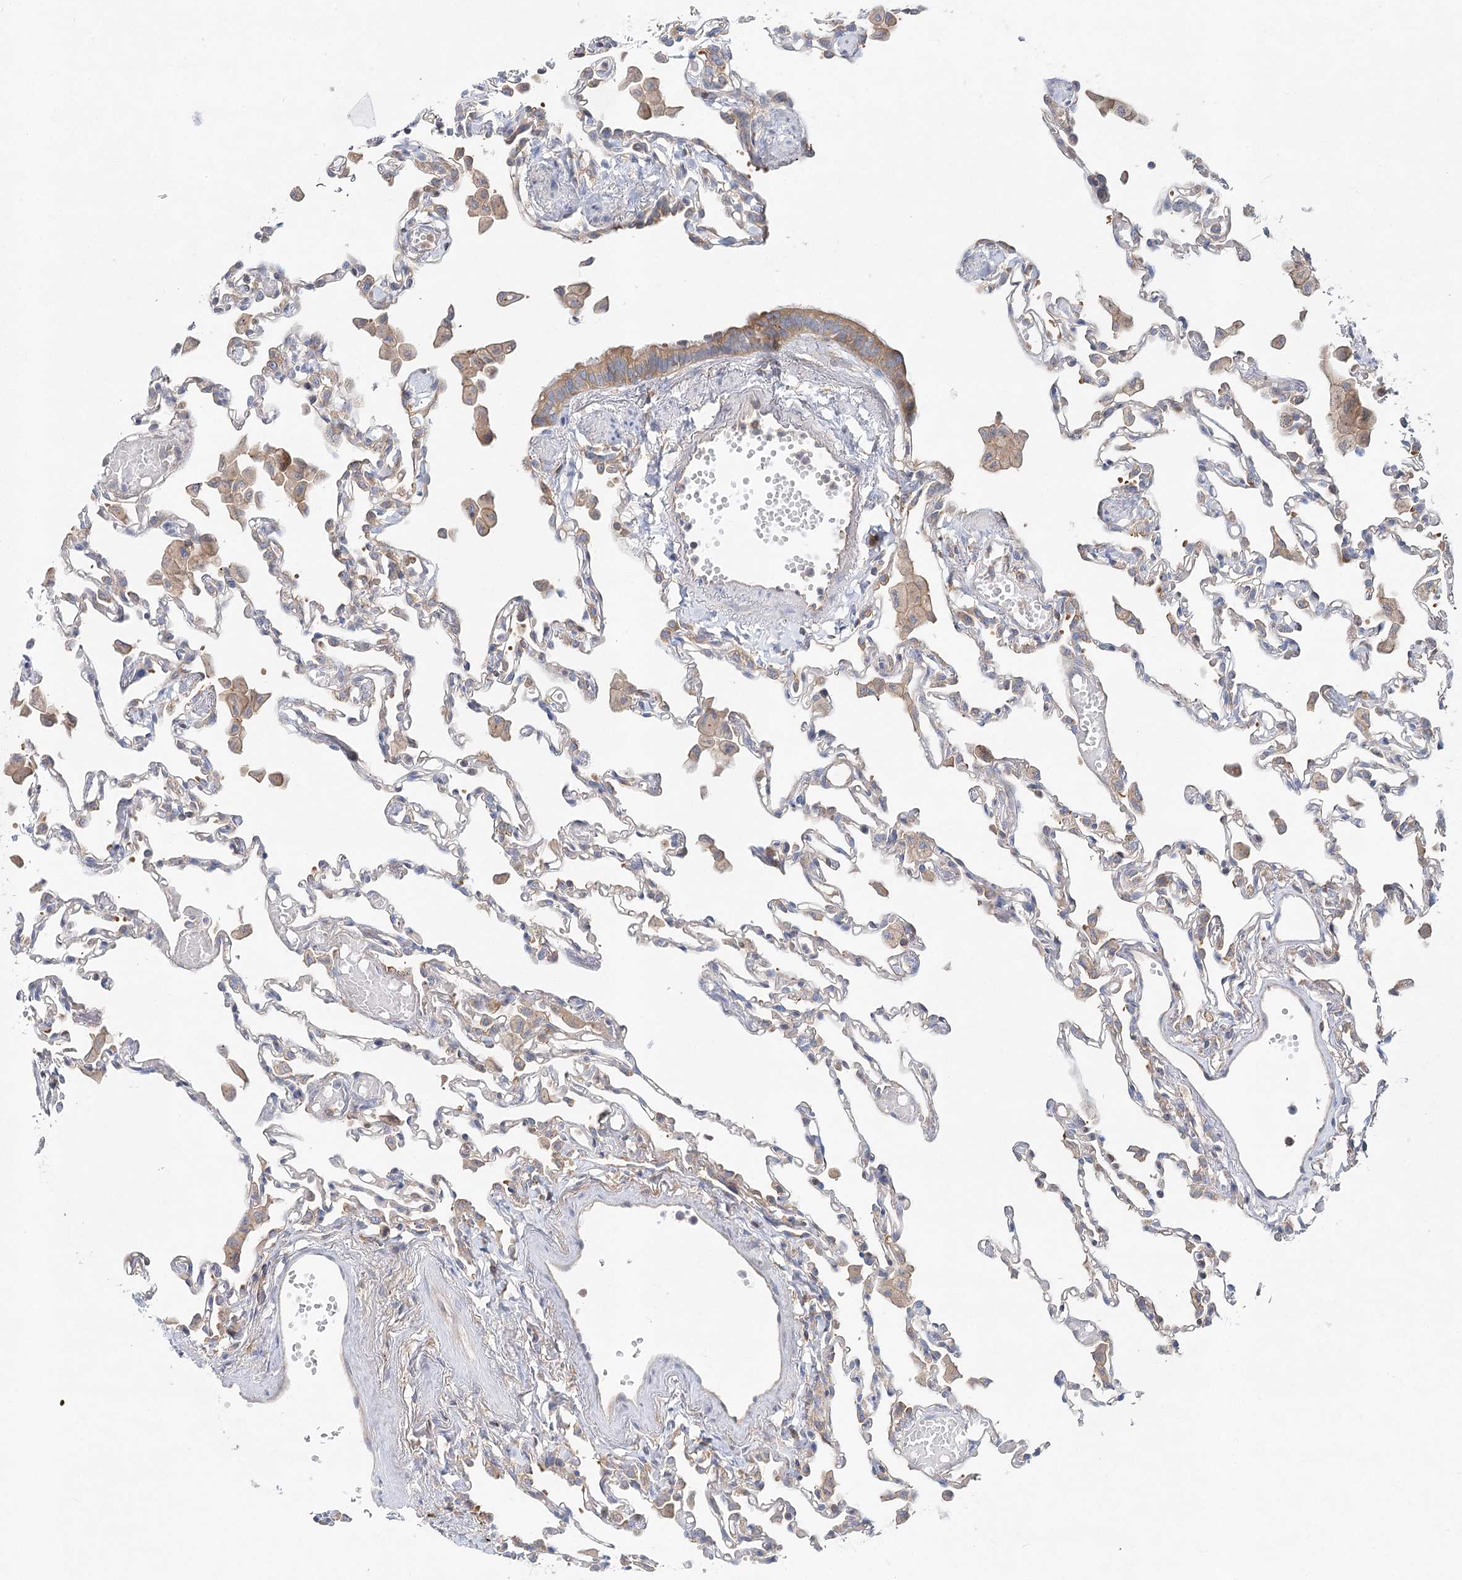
{"staining": {"intensity": "negative", "quantity": "none", "location": "none"}, "tissue": "lung", "cell_type": "Alveolar cells", "image_type": "normal", "snomed": [{"axis": "morphology", "description": "Normal tissue, NOS"}, {"axis": "topography", "description": "Bronchus"}, {"axis": "topography", "description": "Lung"}], "caption": "Alveolar cells are negative for brown protein staining in benign lung. The staining was performed using DAB (3,3'-diaminobenzidine) to visualize the protein expression in brown, while the nuclei were stained in blue with hematoxylin (Magnification: 20x).", "gene": "ABRAXAS2", "patient": {"sex": "female", "age": 49}}